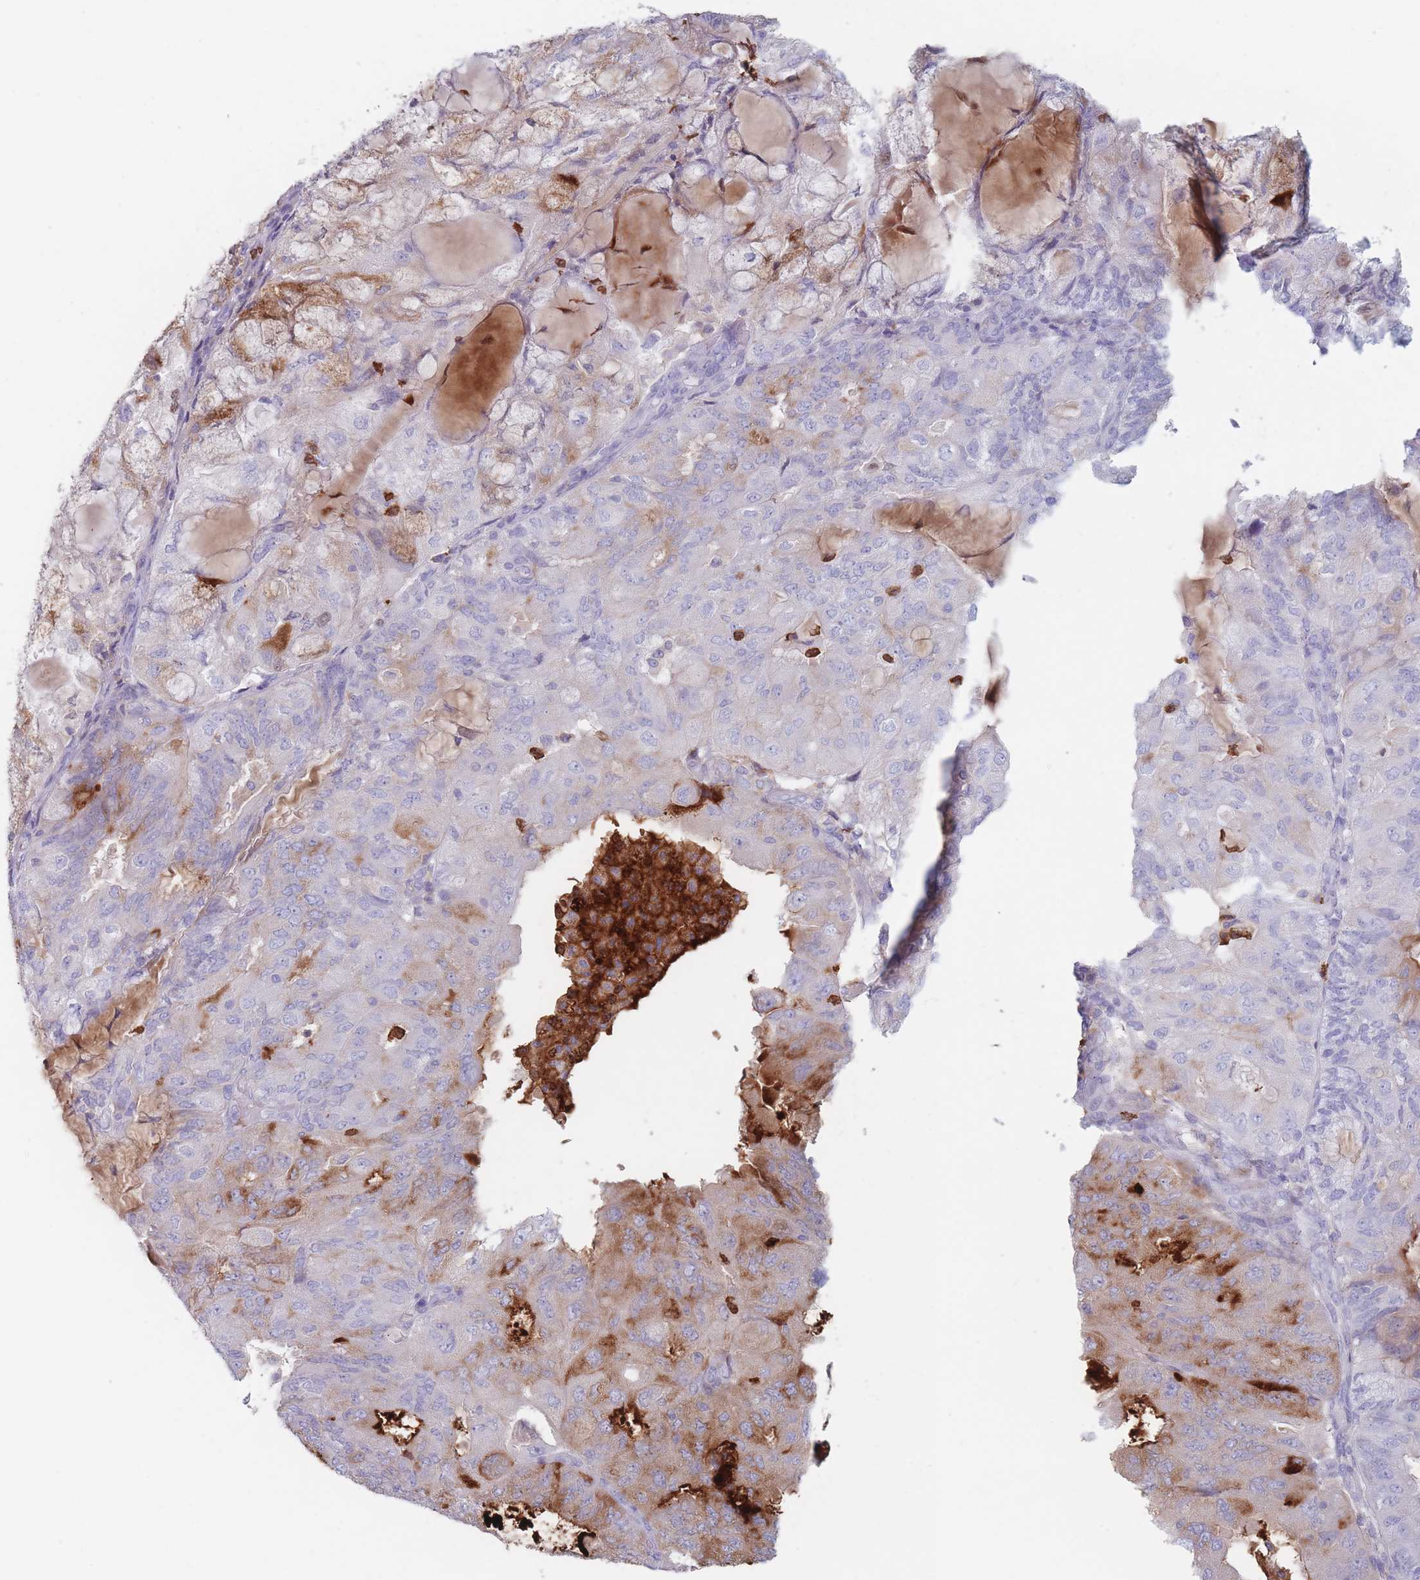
{"staining": {"intensity": "moderate", "quantity": "<25%", "location": "cytoplasmic/membranous"}, "tissue": "endometrial cancer", "cell_type": "Tumor cells", "image_type": "cancer", "snomed": [{"axis": "morphology", "description": "Adenocarcinoma, NOS"}, {"axis": "topography", "description": "Endometrium"}], "caption": "A low amount of moderate cytoplasmic/membranous expression is appreciated in about <25% of tumor cells in endometrial cancer tissue. The staining was performed using DAB (3,3'-diaminobenzidine) to visualize the protein expression in brown, while the nuclei were stained in blue with hematoxylin (Magnification: 20x).", "gene": "ATP1A3", "patient": {"sex": "female", "age": 81}}